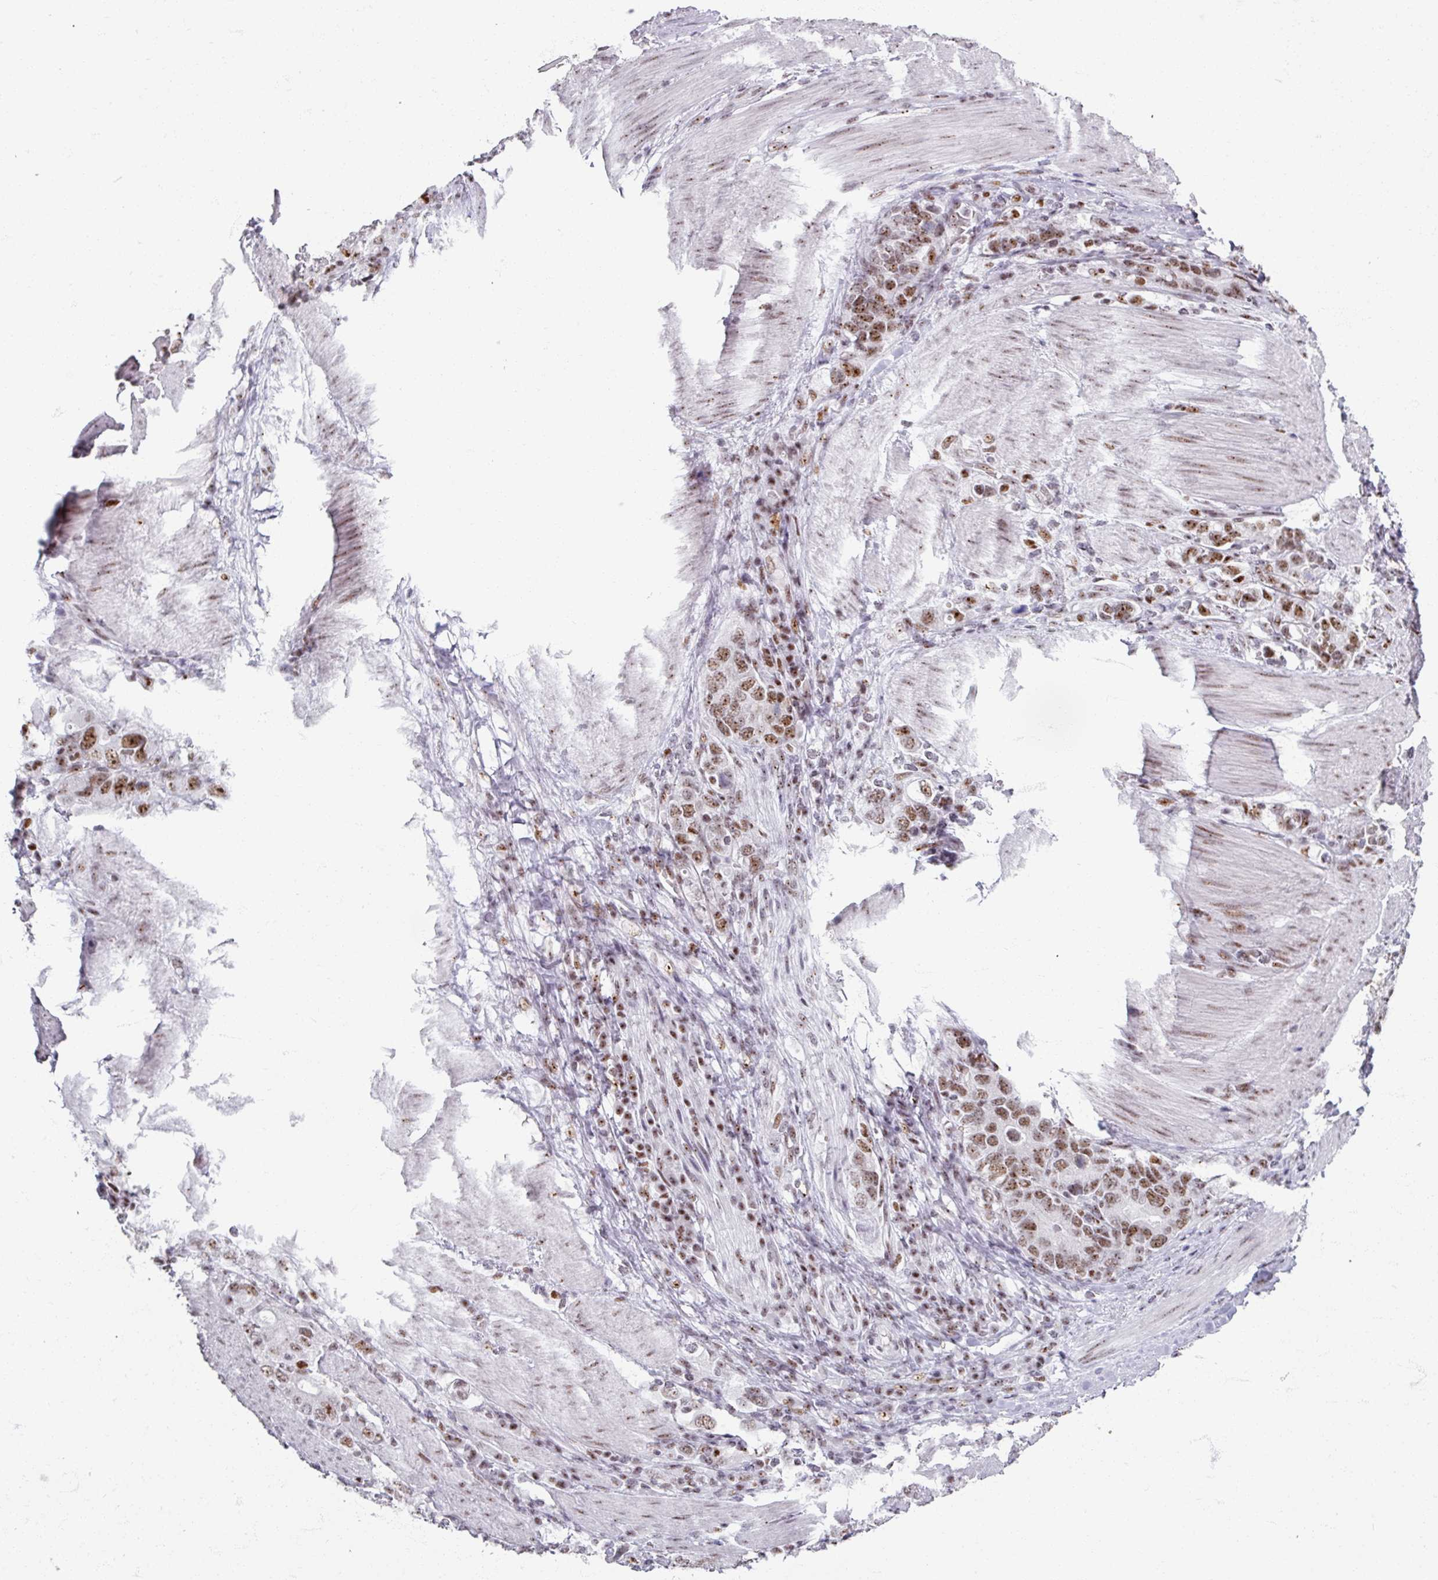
{"staining": {"intensity": "moderate", "quantity": ">75%", "location": "nuclear"}, "tissue": "stomach cancer", "cell_type": "Tumor cells", "image_type": "cancer", "snomed": [{"axis": "morphology", "description": "Adenocarcinoma, NOS"}, {"axis": "topography", "description": "Stomach, upper"}, {"axis": "topography", "description": "Stomach"}], "caption": "Immunohistochemical staining of human stomach cancer (adenocarcinoma) shows medium levels of moderate nuclear protein positivity in about >75% of tumor cells.", "gene": "ADAR", "patient": {"sex": "male", "age": 62}}